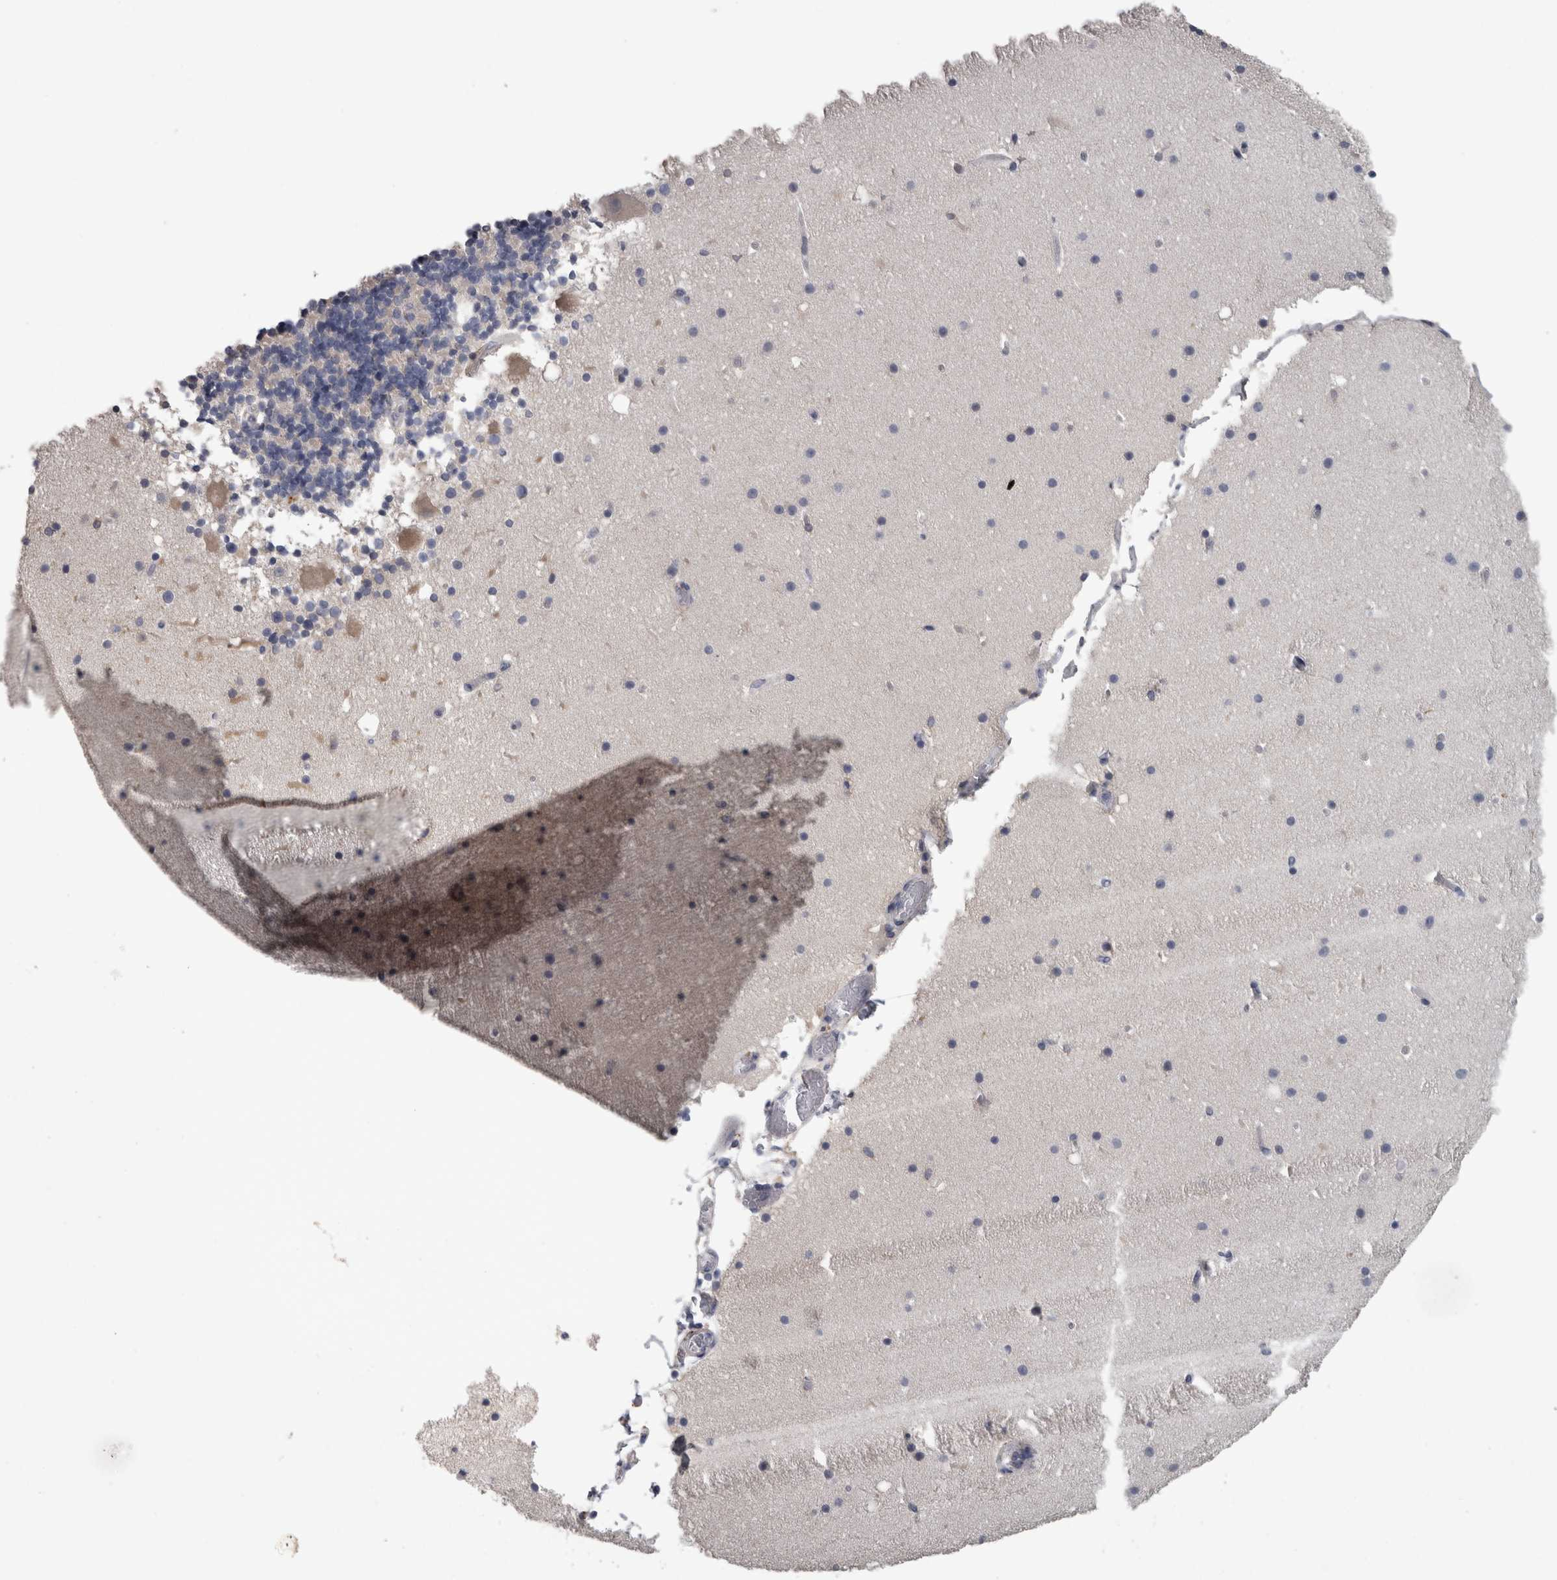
{"staining": {"intensity": "negative", "quantity": "none", "location": "none"}, "tissue": "cerebellum", "cell_type": "Cells in granular layer", "image_type": "normal", "snomed": [{"axis": "morphology", "description": "Normal tissue, NOS"}, {"axis": "topography", "description": "Cerebellum"}], "caption": "Immunohistochemistry photomicrograph of benign cerebellum: cerebellum stained with DAB shows no significant protein positivity in cells in granular layer. The staining was performed using DAB to visualize the protein expression in brown, while the nuclei were stained in blue with hematoxylin (Magnification: 20x).", "gene": "EFEMP2", "patient": {"sex": "male", "age": 57}}